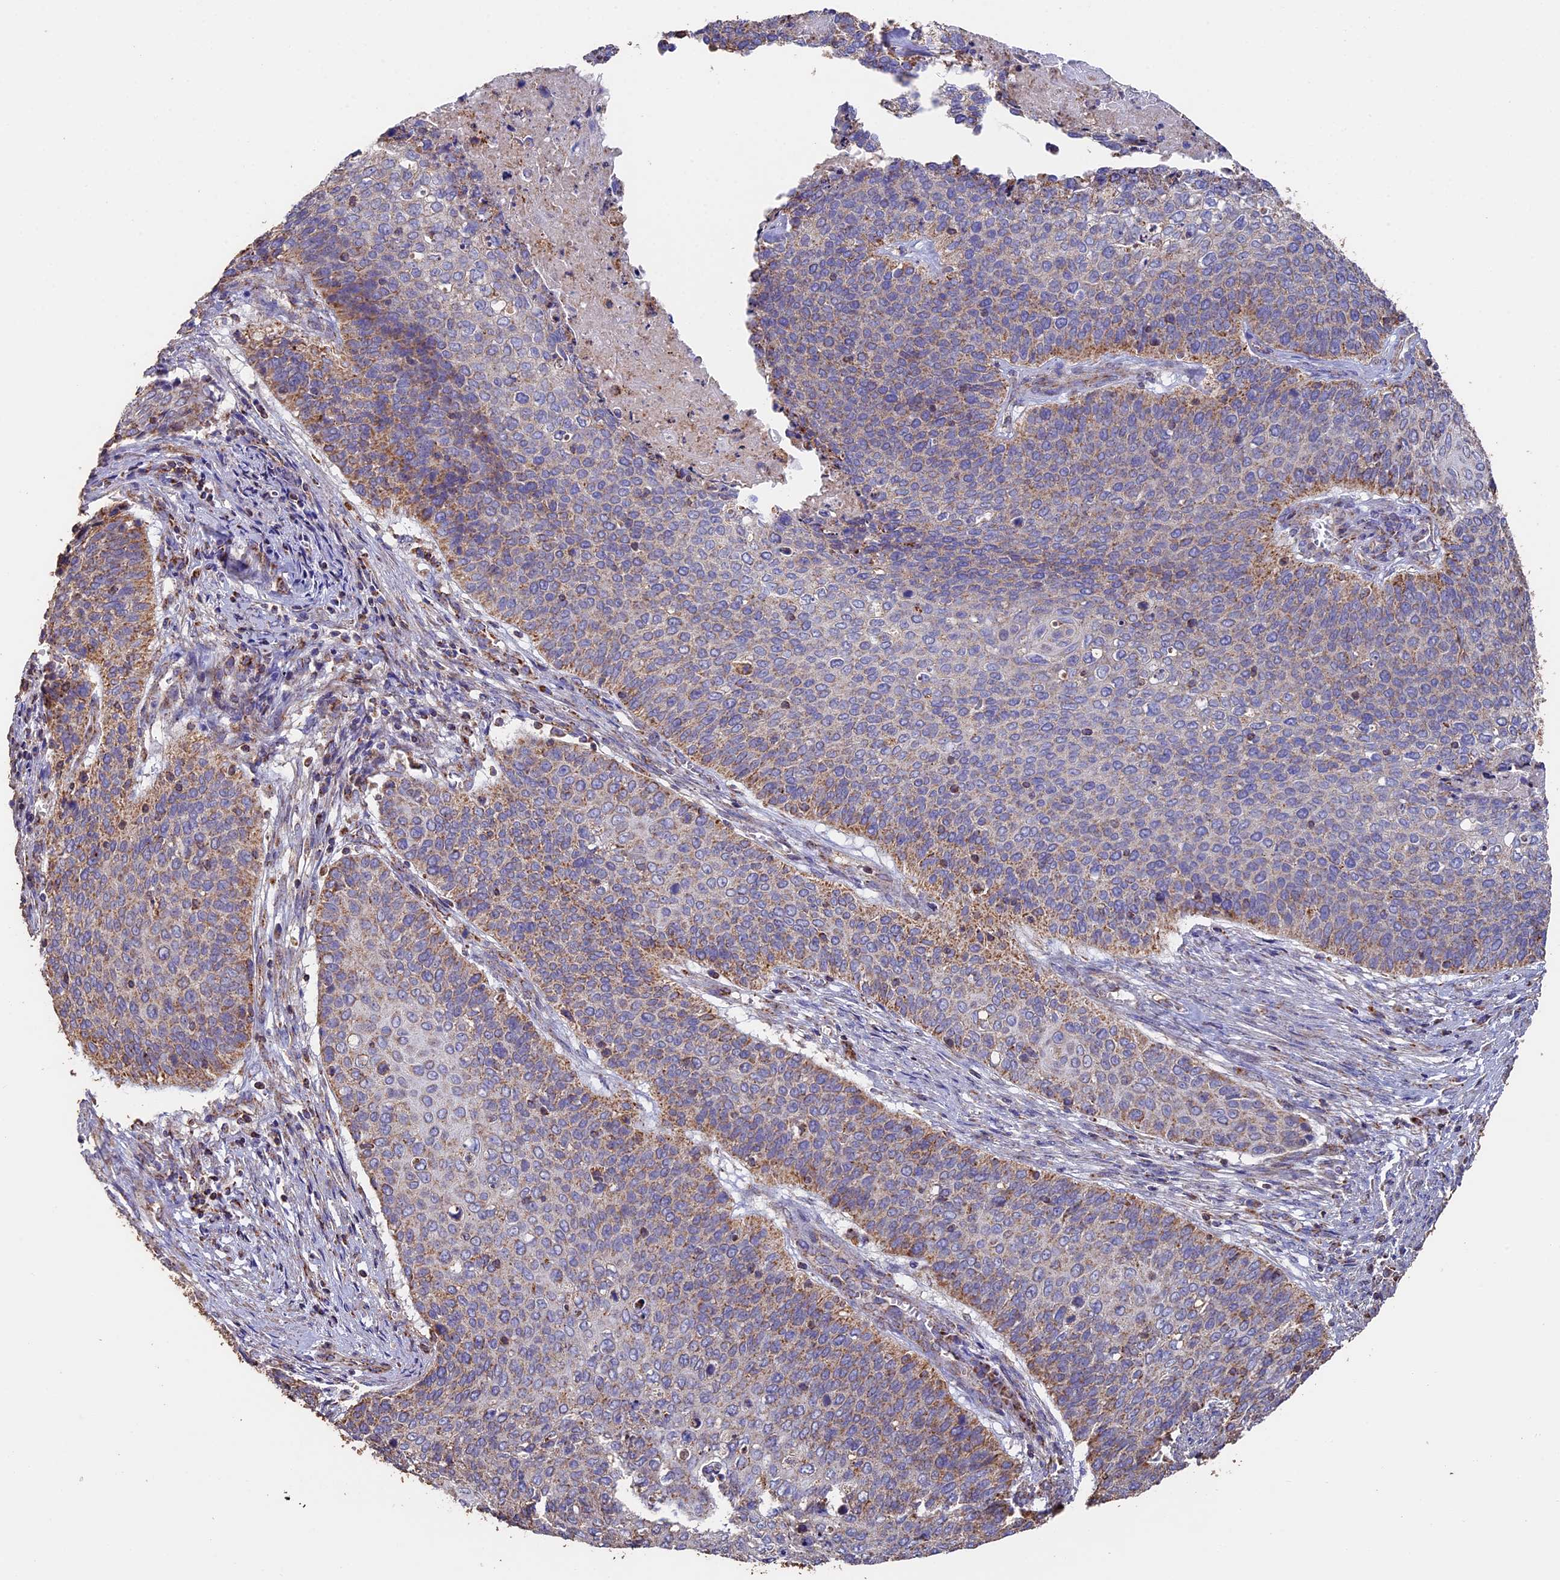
{"staining": {"intensity": "moderate", "quantity": "25%-75%", "location": "cytoplasmic/membranous"}, "tissue": "cervical cancer", "cell_type": "Tumor cells", "image_type": "cancer", "snomed": [{"axis": "morphology", "description": "Squamous cell carcinoma, NOS"}, {"axis": "topography", "description": "Cervix"}], "caption": "About 25%-75% of tumor cells in human squamous cell carcinoma (cervical) show moderate cytoplasmic/membranous protein positivity as visualized by brown immunohistochemical staining.", "gene": "ADAT1", "patient": {"sex": "female", "age": 39}}